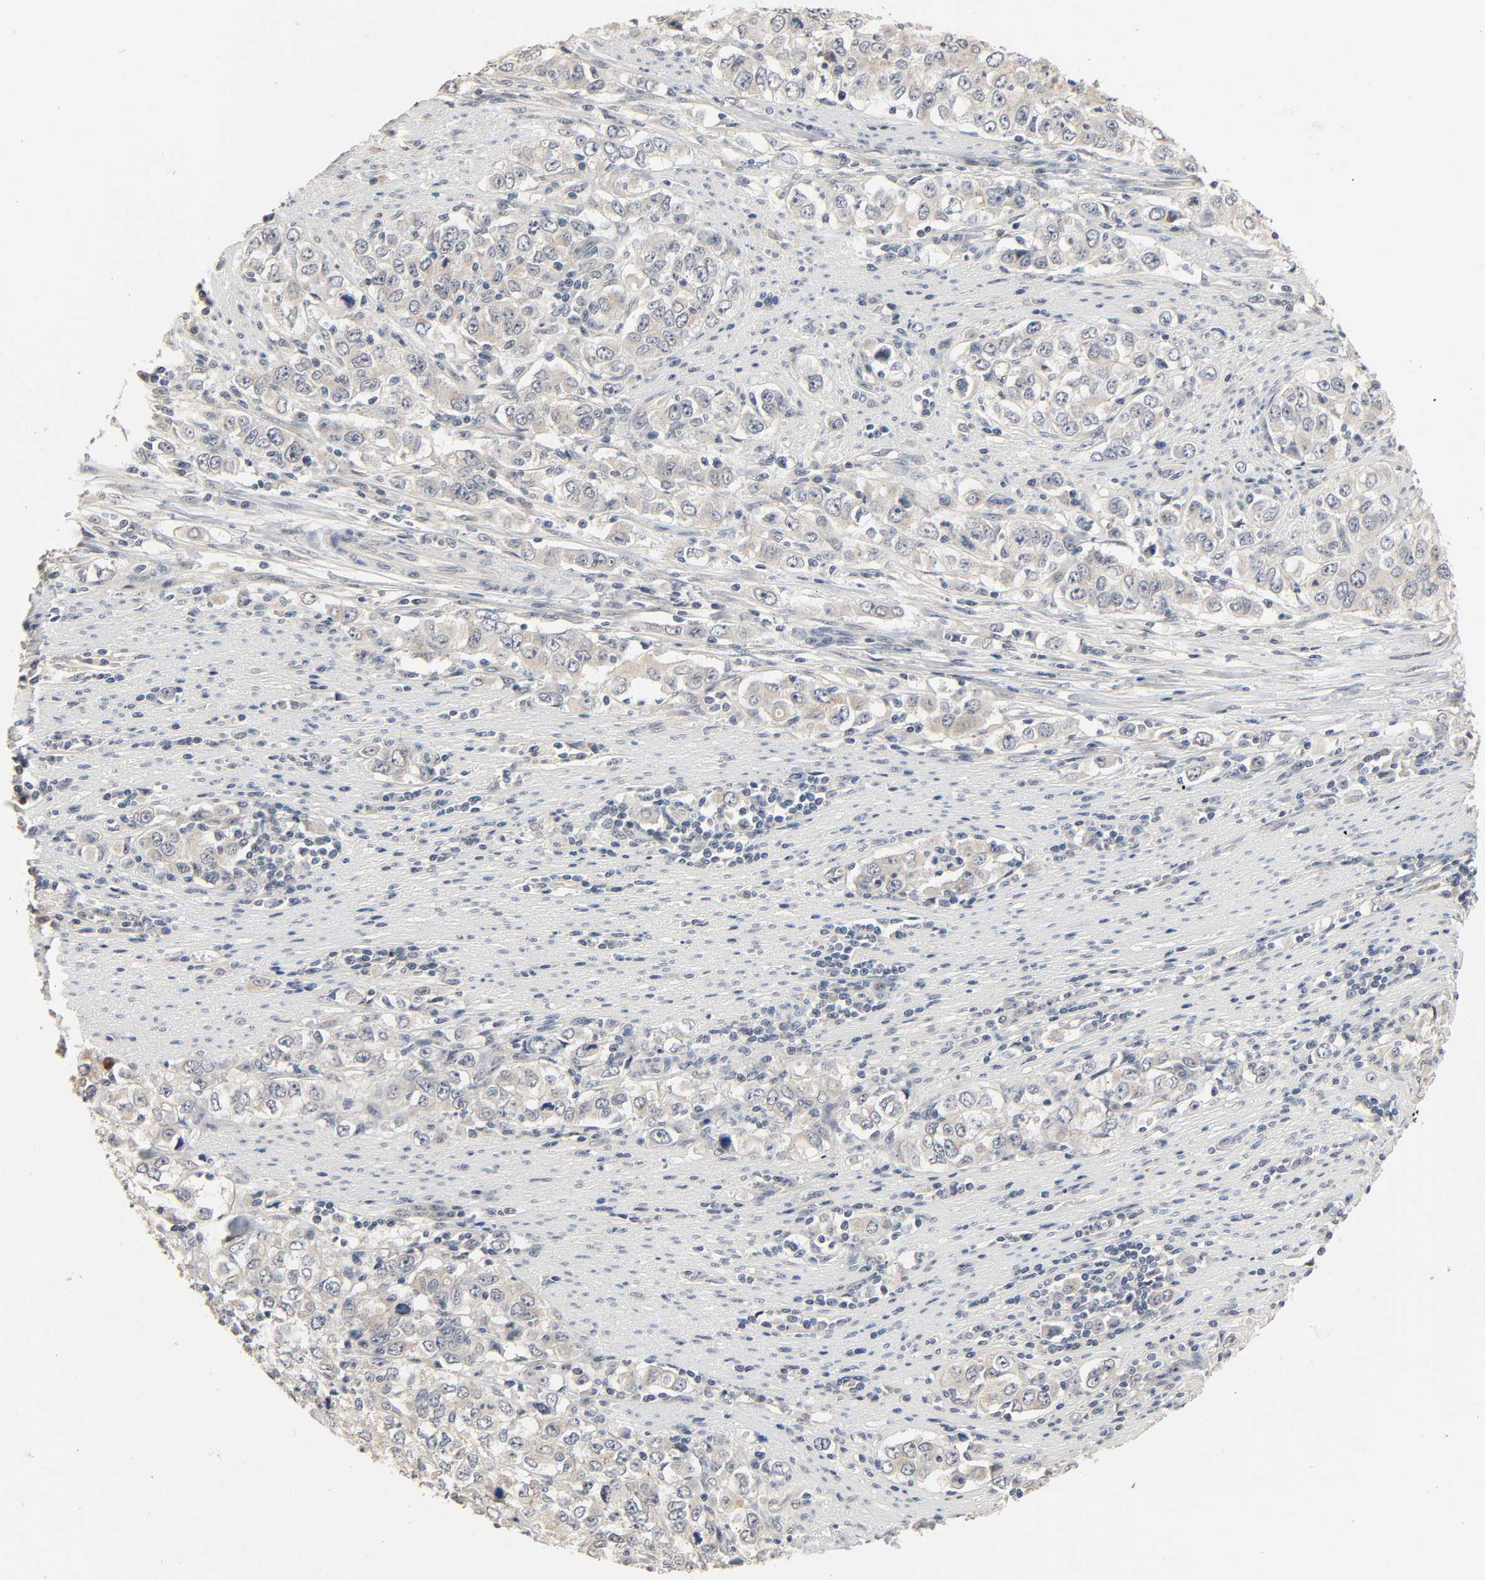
{"staining": {"intensity": "negative", "quantity": "none", "location": "none"}, "tissue": "stomach cancer", "cell_type": "Tumor cells", "image_type": "cancer", "snomed": [{"axis": "morphology", "description": "Adenocarcinoma, NOS"}, {"axis": "topography", "description": "Stomach, lower"}], "caption": "A high-resolution photomicrograph shows immunohistochemistry staining of adenocarcinoma (stomach), which displays no significant expression in tumor cells.", "gene": "MAGEA8", "patient": {"sex": "female", "age": 72}}